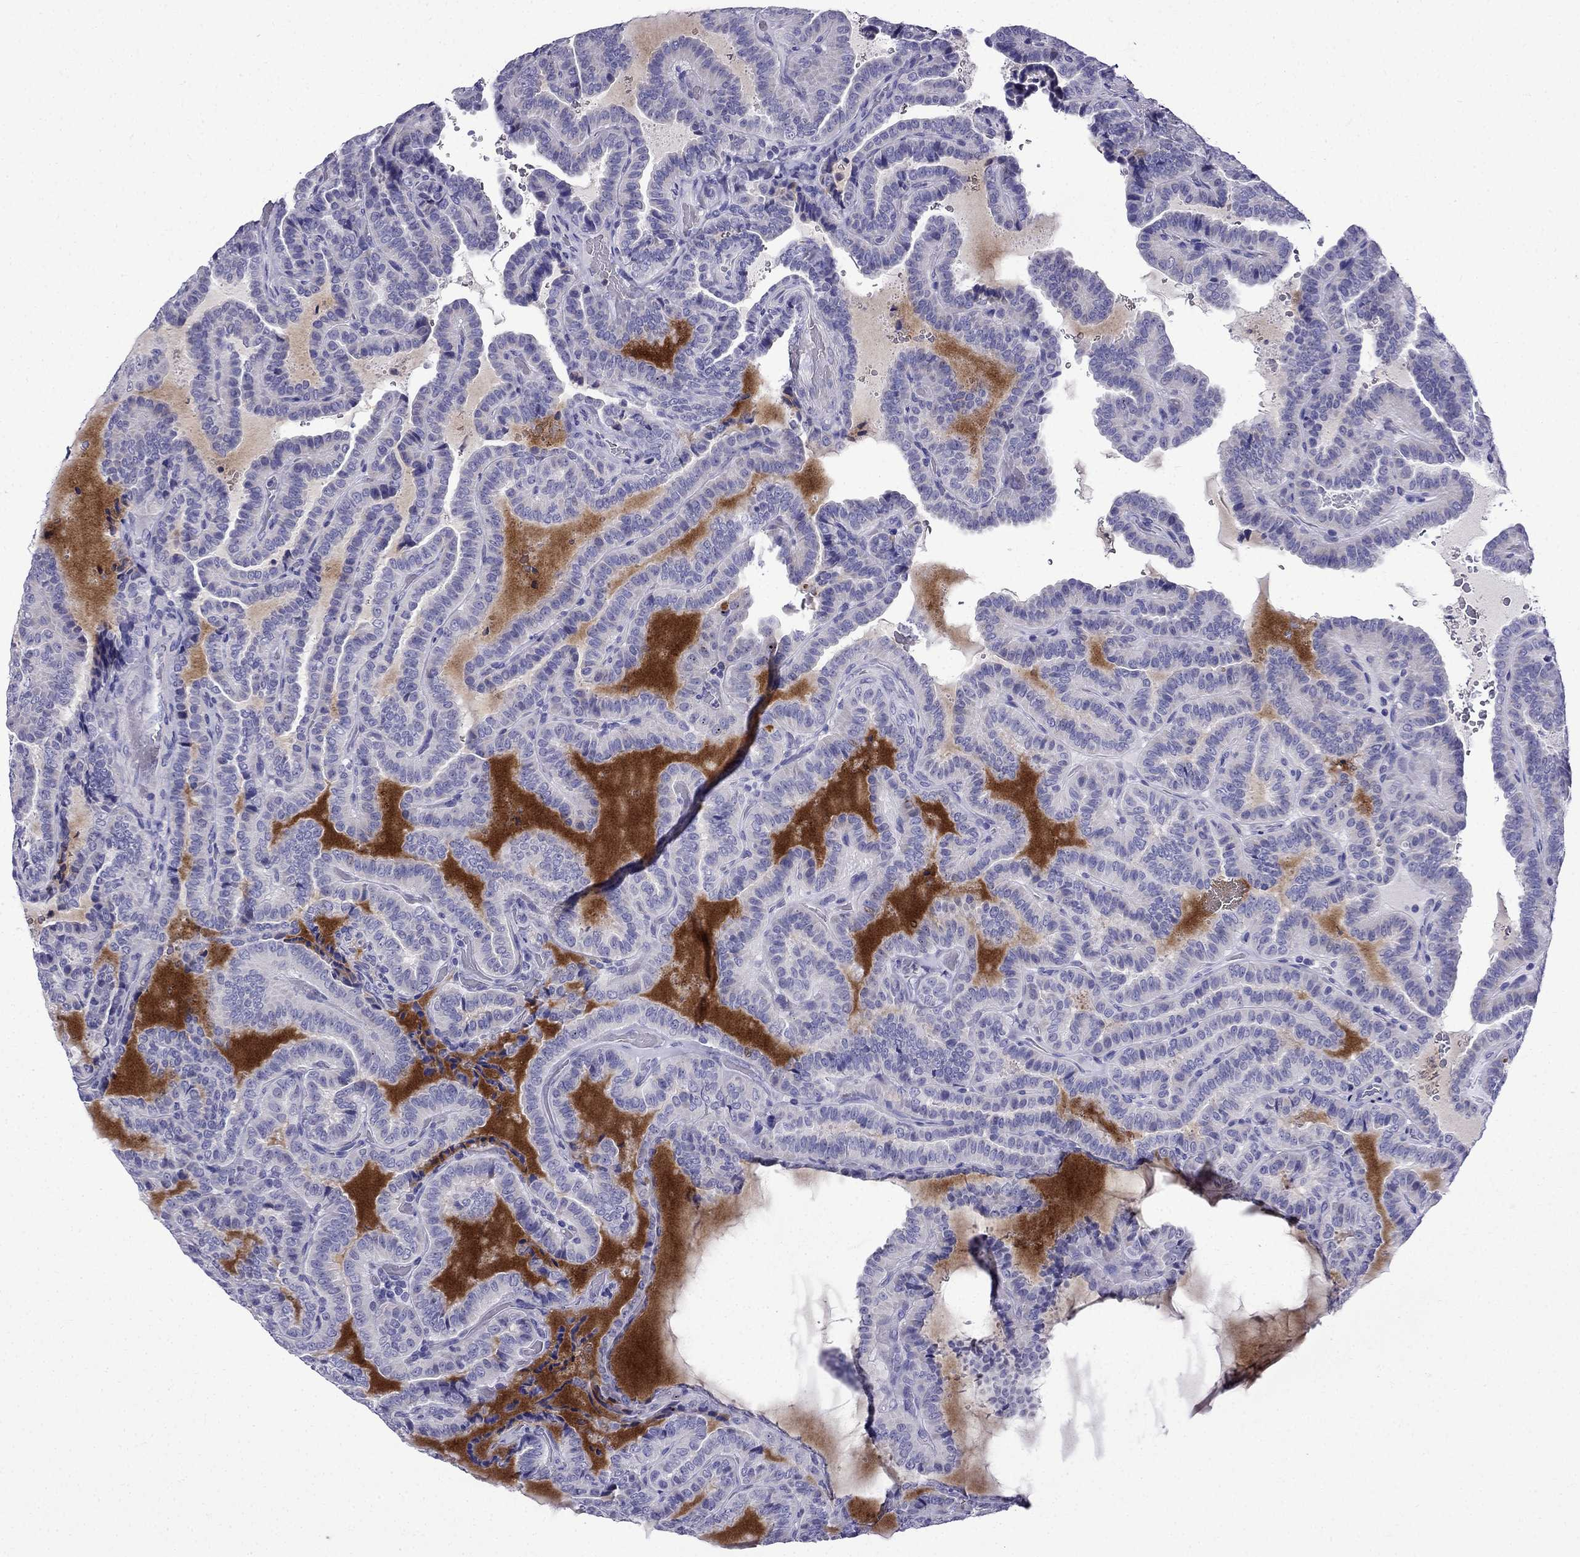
{"staining": {"intensity": "negative", "quantity": "none", "location": "none"}, "tissue": "thyroid cancer", "cell_type": "Tumor cells", "image_type": "cancer", "snomed": [{"axis": "morphology", "description": "Papillary adenocarcinoma, NOS"}, {"axis": "topography", "description": "Thyroid gland"}], "caption": "IHC of thyroid cancer shows no positivity in tumor cells.", "gene": "ERC2", "patient": {"sex": "female", "age": 39}}